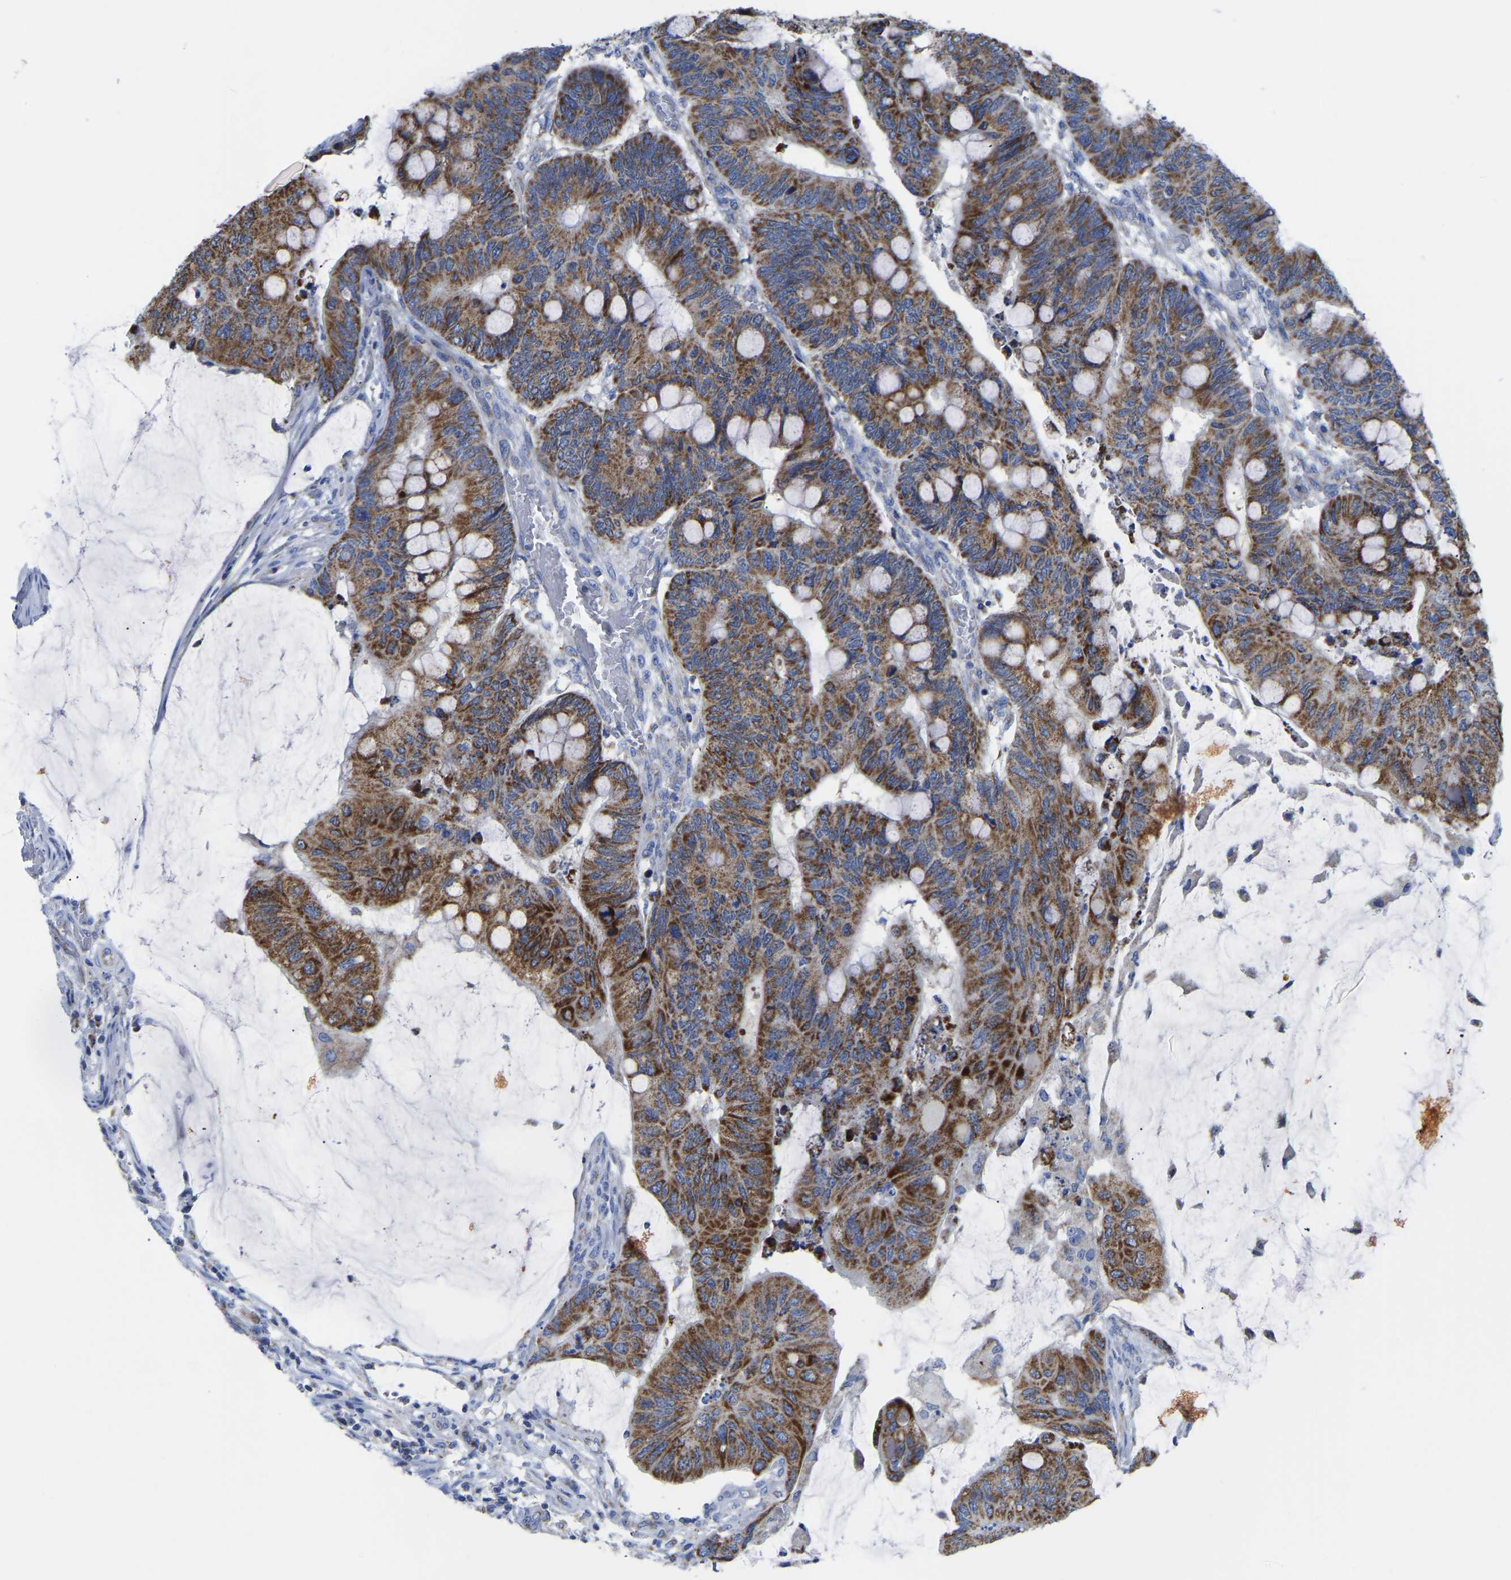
{"staining": {"intensity": "strong", "quantity": ">75%", "location": "cytoplasmic/membranous"}, "tissue": "colorectal cancer", "cell_type": "Tumor cells", "image_type": "cancer", "snomed": [{"axis": "morphology", "description": "Normal tissue, NOS"}, {"axis": "morphology", "description": "Adenocarcinoma, NOS"}, {"axis": "topography", "description": "Rectum"}], "caption": "Colorectal adenocarcinoma was stained to show a protein in brown. There is high levels of strong cytoplasmic/membranous staining in about >75% of tumor cells.", "gene": "ETFA", "patient": {"sex": "male", "age": 92}}